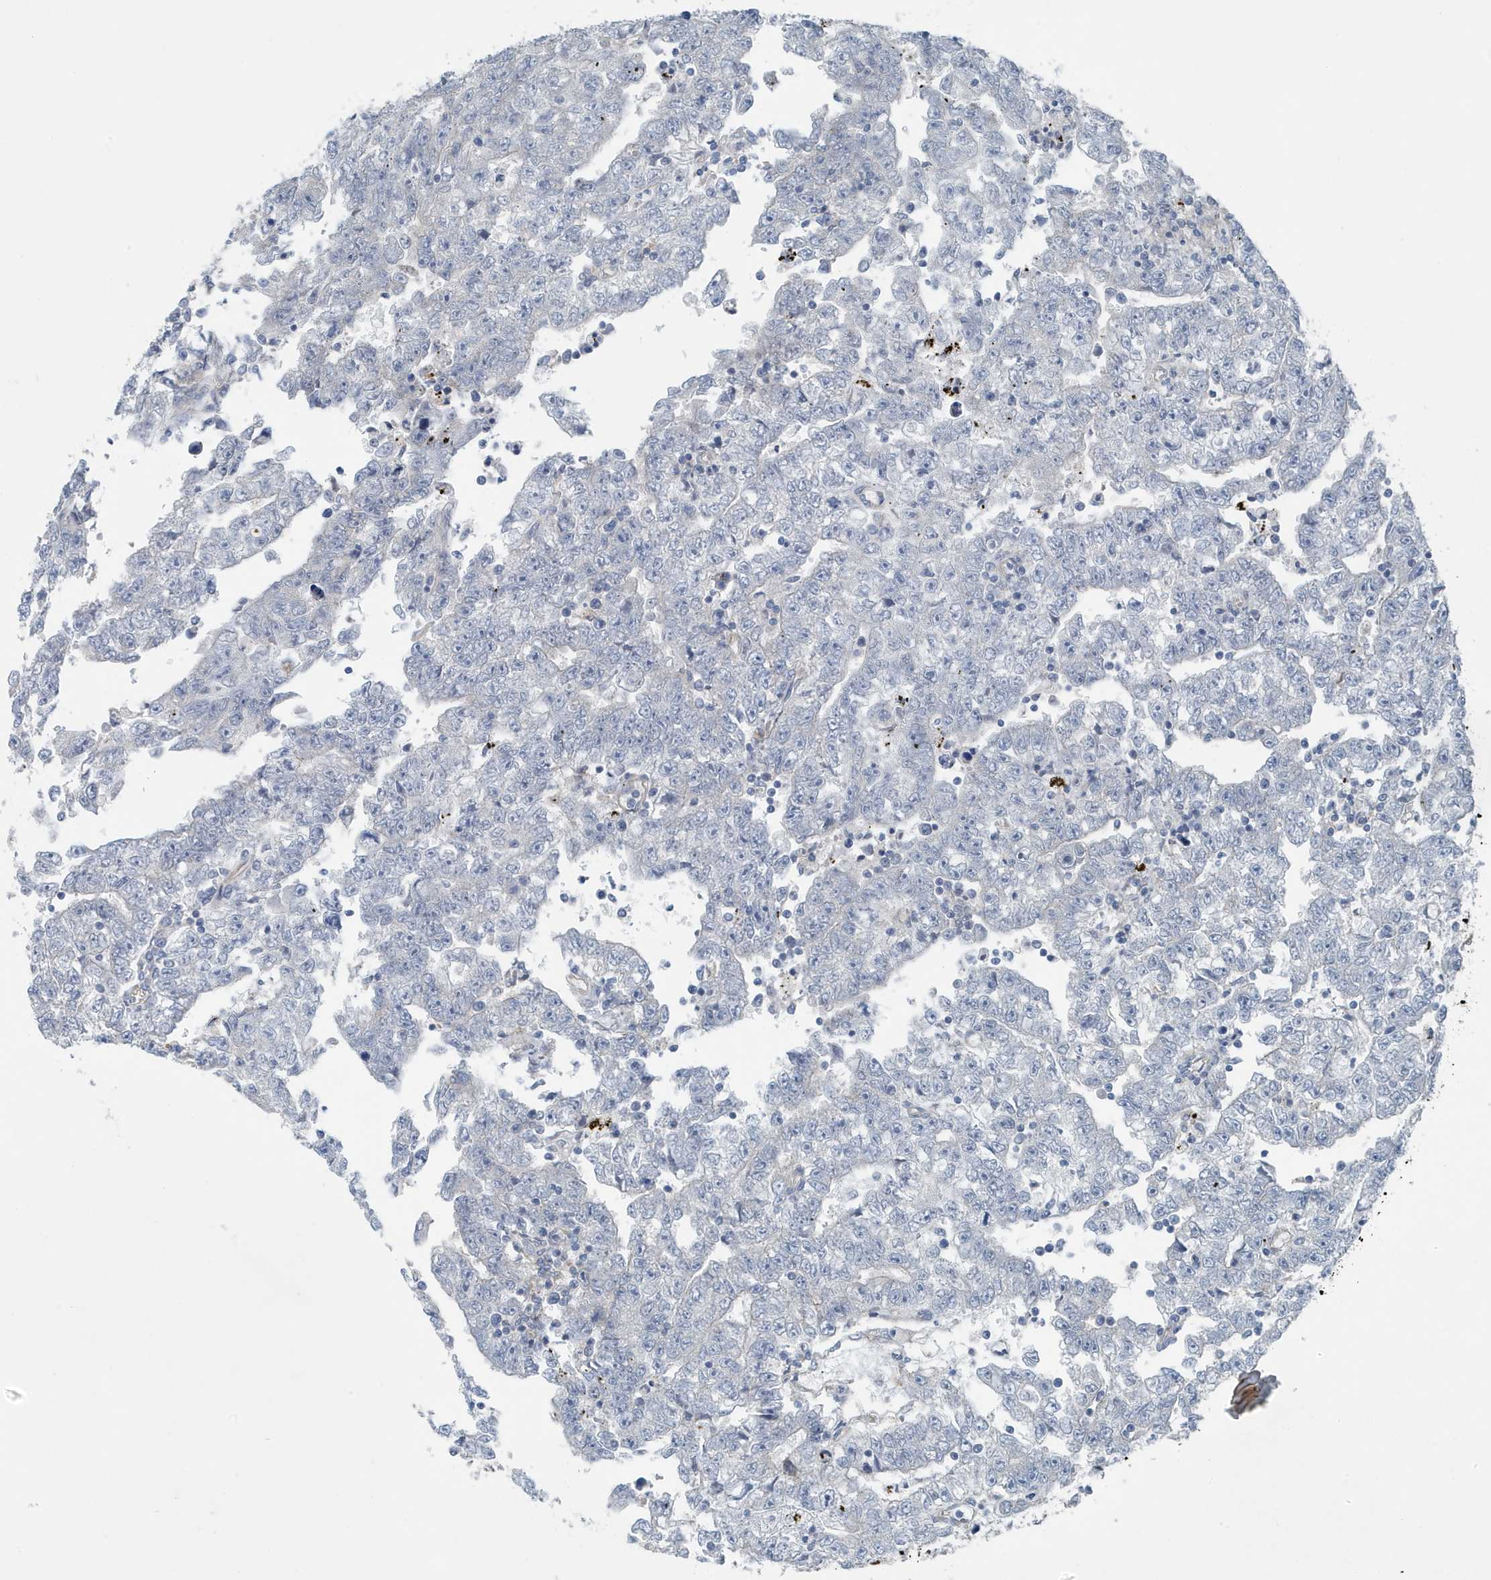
{"staining": {"intensity": "negative", "quantity": "none", "location": "none"}, "tissue": "testis cancer", "cell_type": "Tumor cells", "image_type": "cancer", "snomed": [{"axis": "morphology", "description": "Carcinoma, Embryonal, NOS"}, {"axis": "topography", "description": "Testis"}], "caption": "DAB (3,3'-diaminobenzidine) immunohistochemical staining of embryonal carcinoma (testis) demonstrates no significant positivity in tumor cells.", "gene": "PPM1M", "patient": {"sex": "male", "age": 25}}